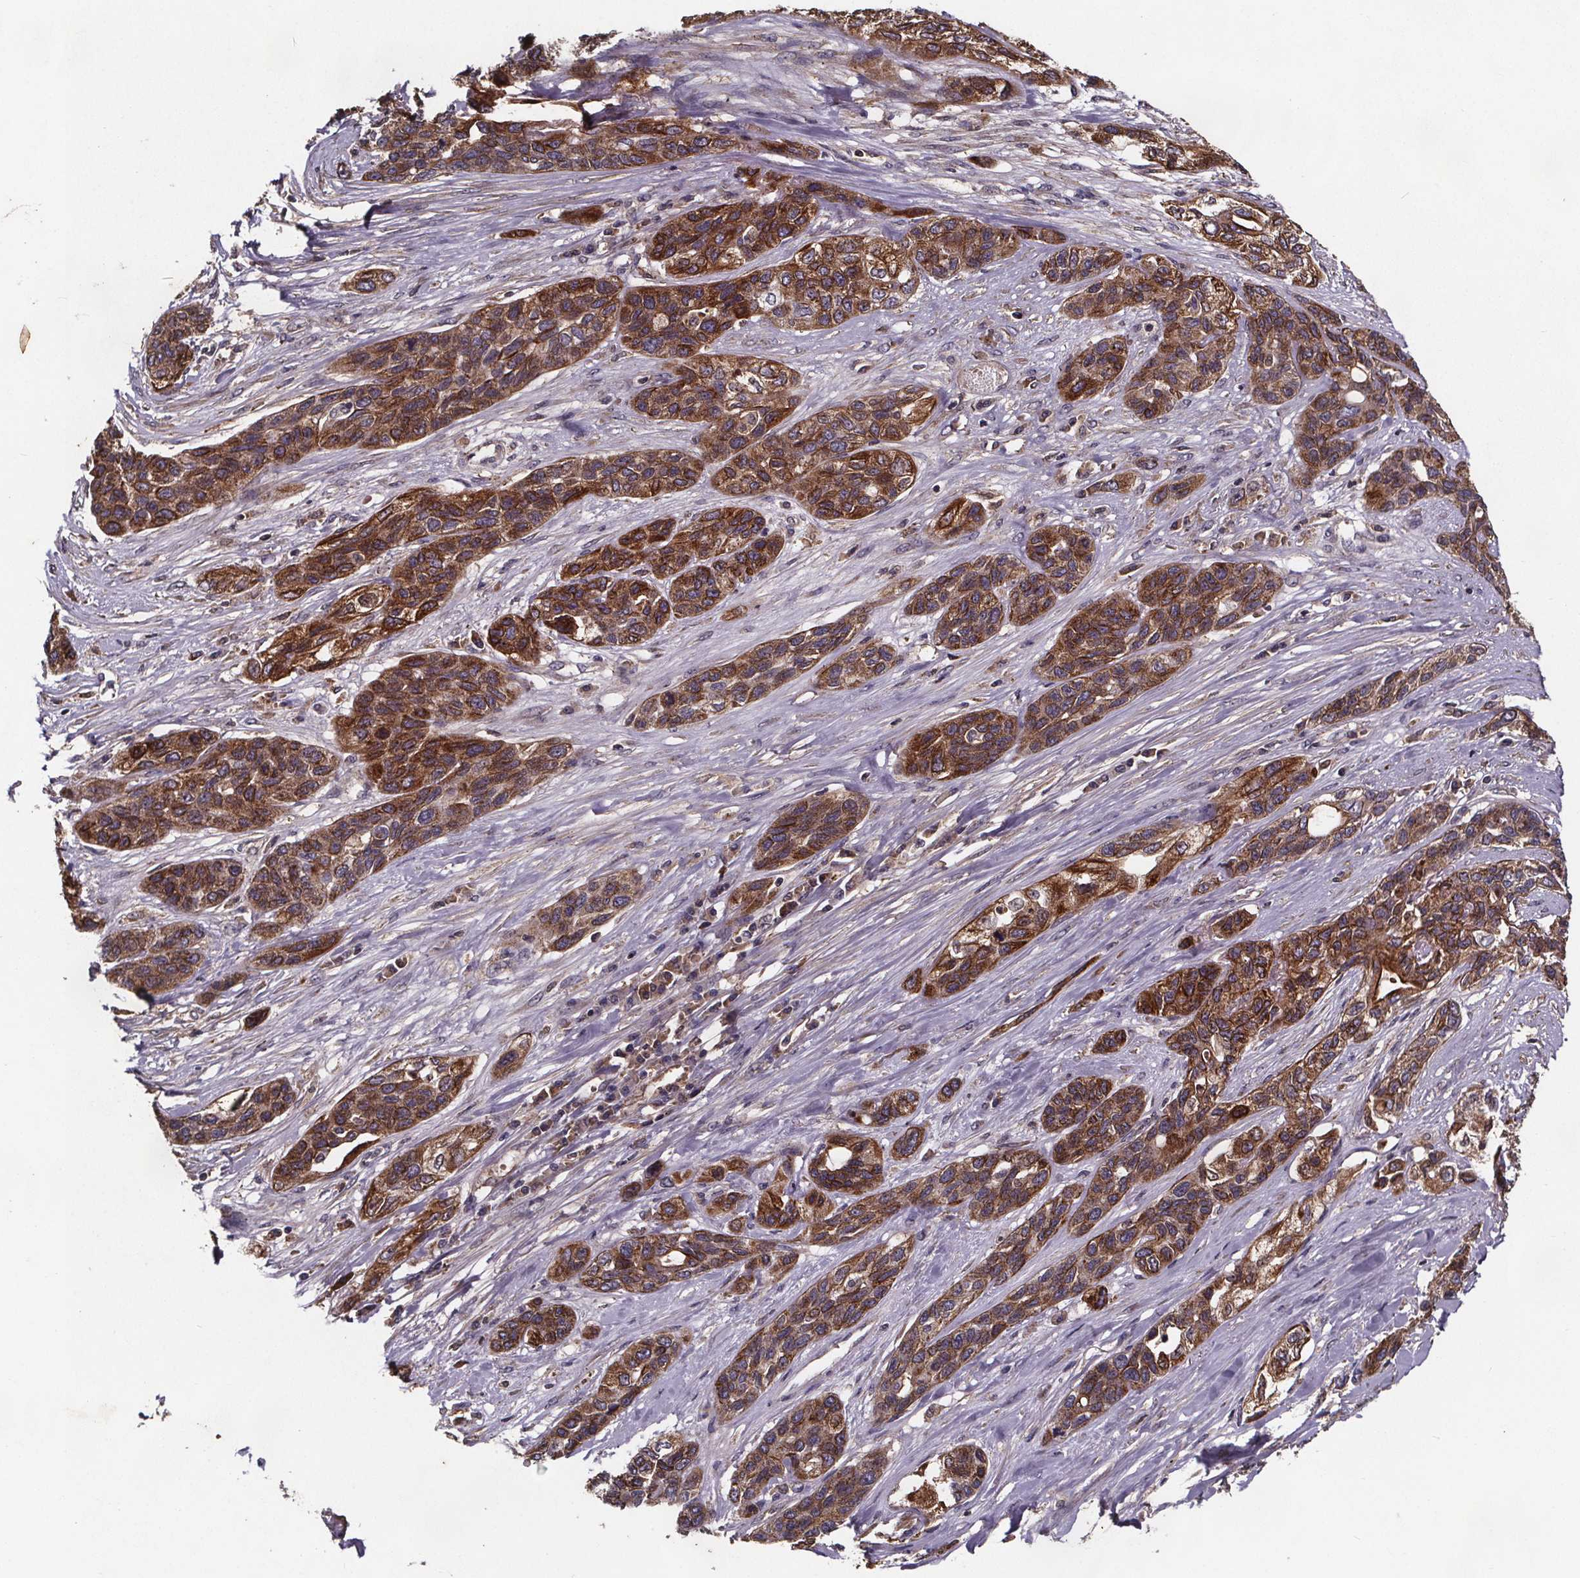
{"staining": {"intensity": "strong", "quantity": ">75%", "location": "cytoplasmic/membranous"}, "tissue": "lung cancer", "cell_type": "Tumor cells", "image_type": "cancer", "snomed": [{"axis": "morphology", "description": "Squamous cell carcinoma, NOS"}, {"axis": "topography", "description": "Lung"}], "caption": "Human lung cancer (squamous cell carcinoma) stained with a brown dye demonstrates strong cytoplasmic/membranous positive positivity in about >75% of tumor cells.", "gene": "FASTKD3", "patient": {"sex": "female", "age": 70}}